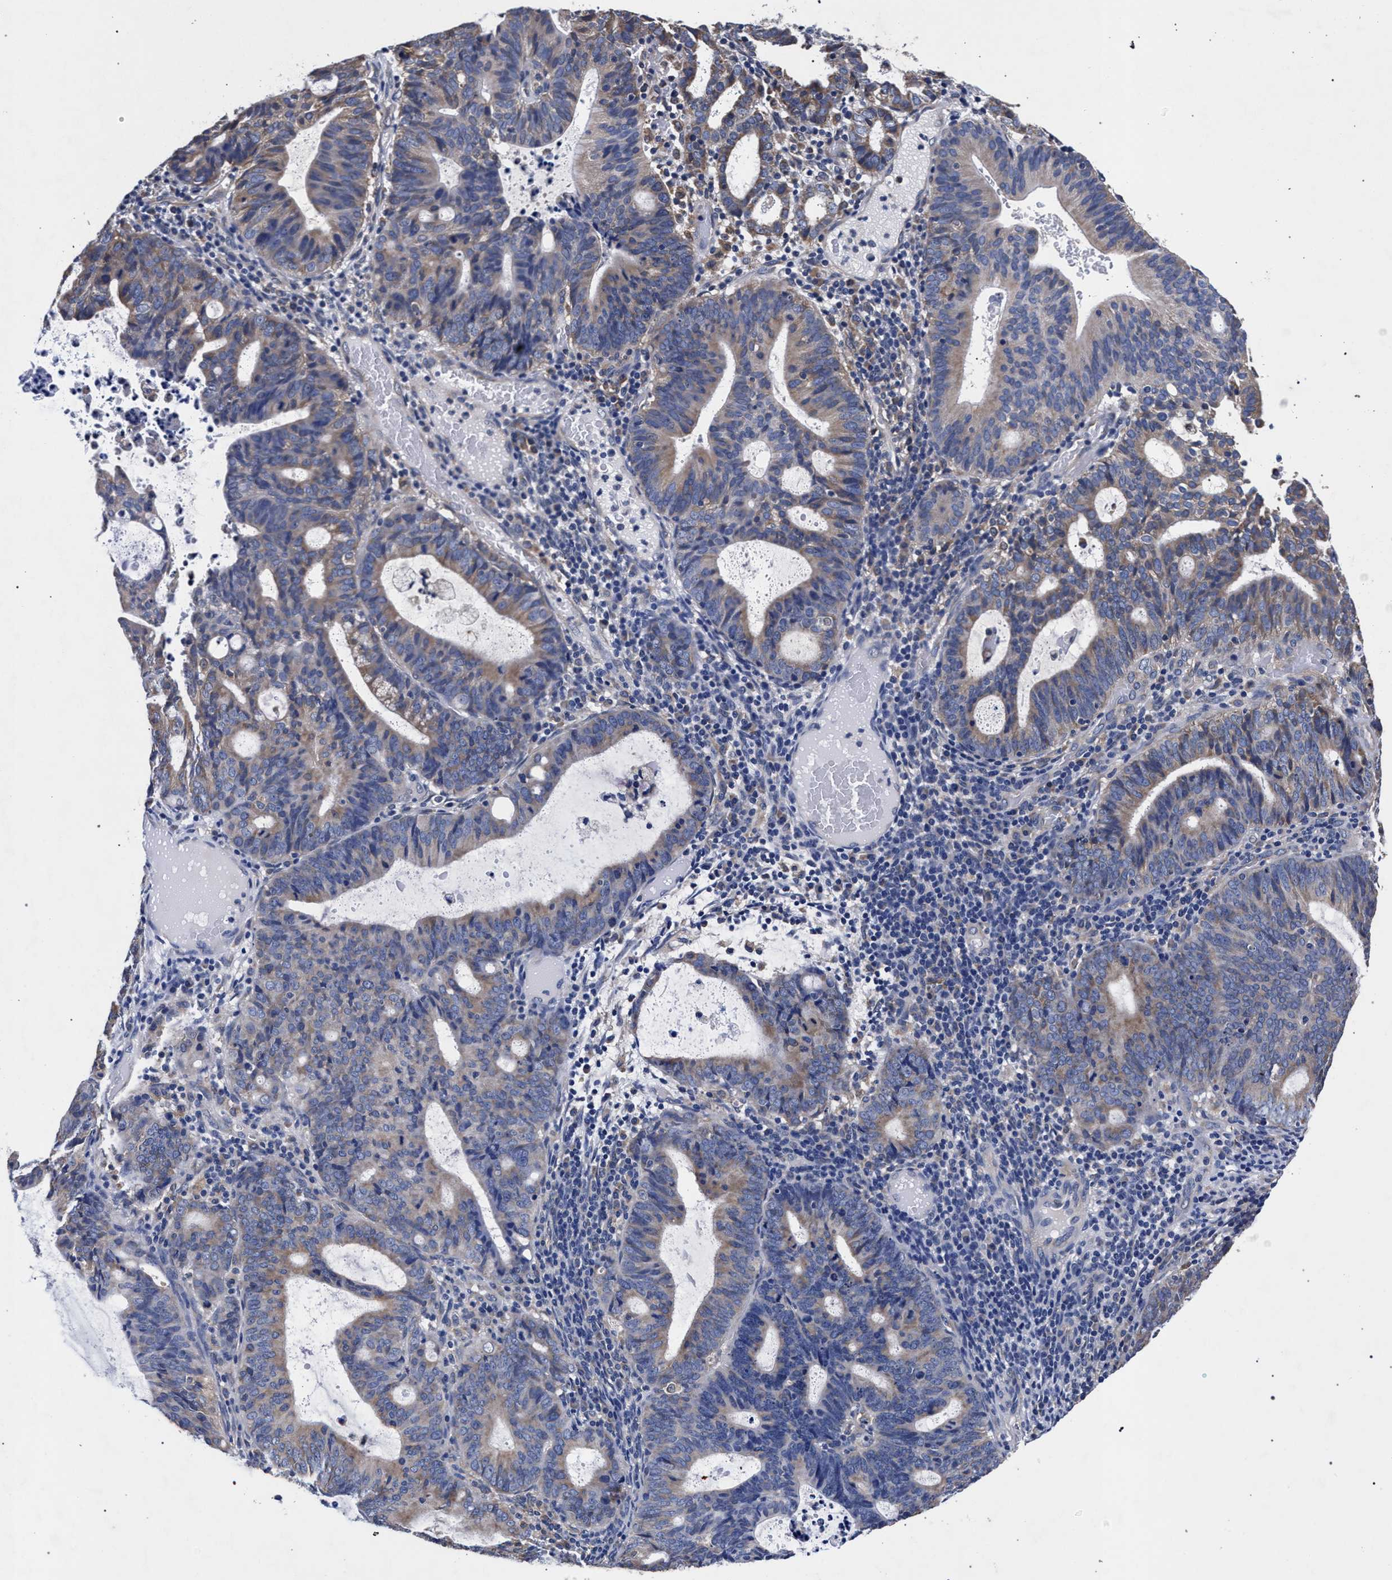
{"staining": {"intensity": "weak", "quantity": "25%-75%", "location": "cytoplasmic/membranous"}, "tissue": "endometrial cancer", "cell_type": "Tumor cells", "image_type": "cancer", "snomed": [{"axis": "morphology", "description": "Adenocarcinoma, NOS"}, {"axis": "topography", "description": "Uterus"}], "caption": "The immunohistochemical stain shows weak cytoplasmic/membranous staining in tumor cells of endometrial adenocarcinoma tissue.", "gene": "CFAP95", "patient": {"sex": "female", "age": 83}}